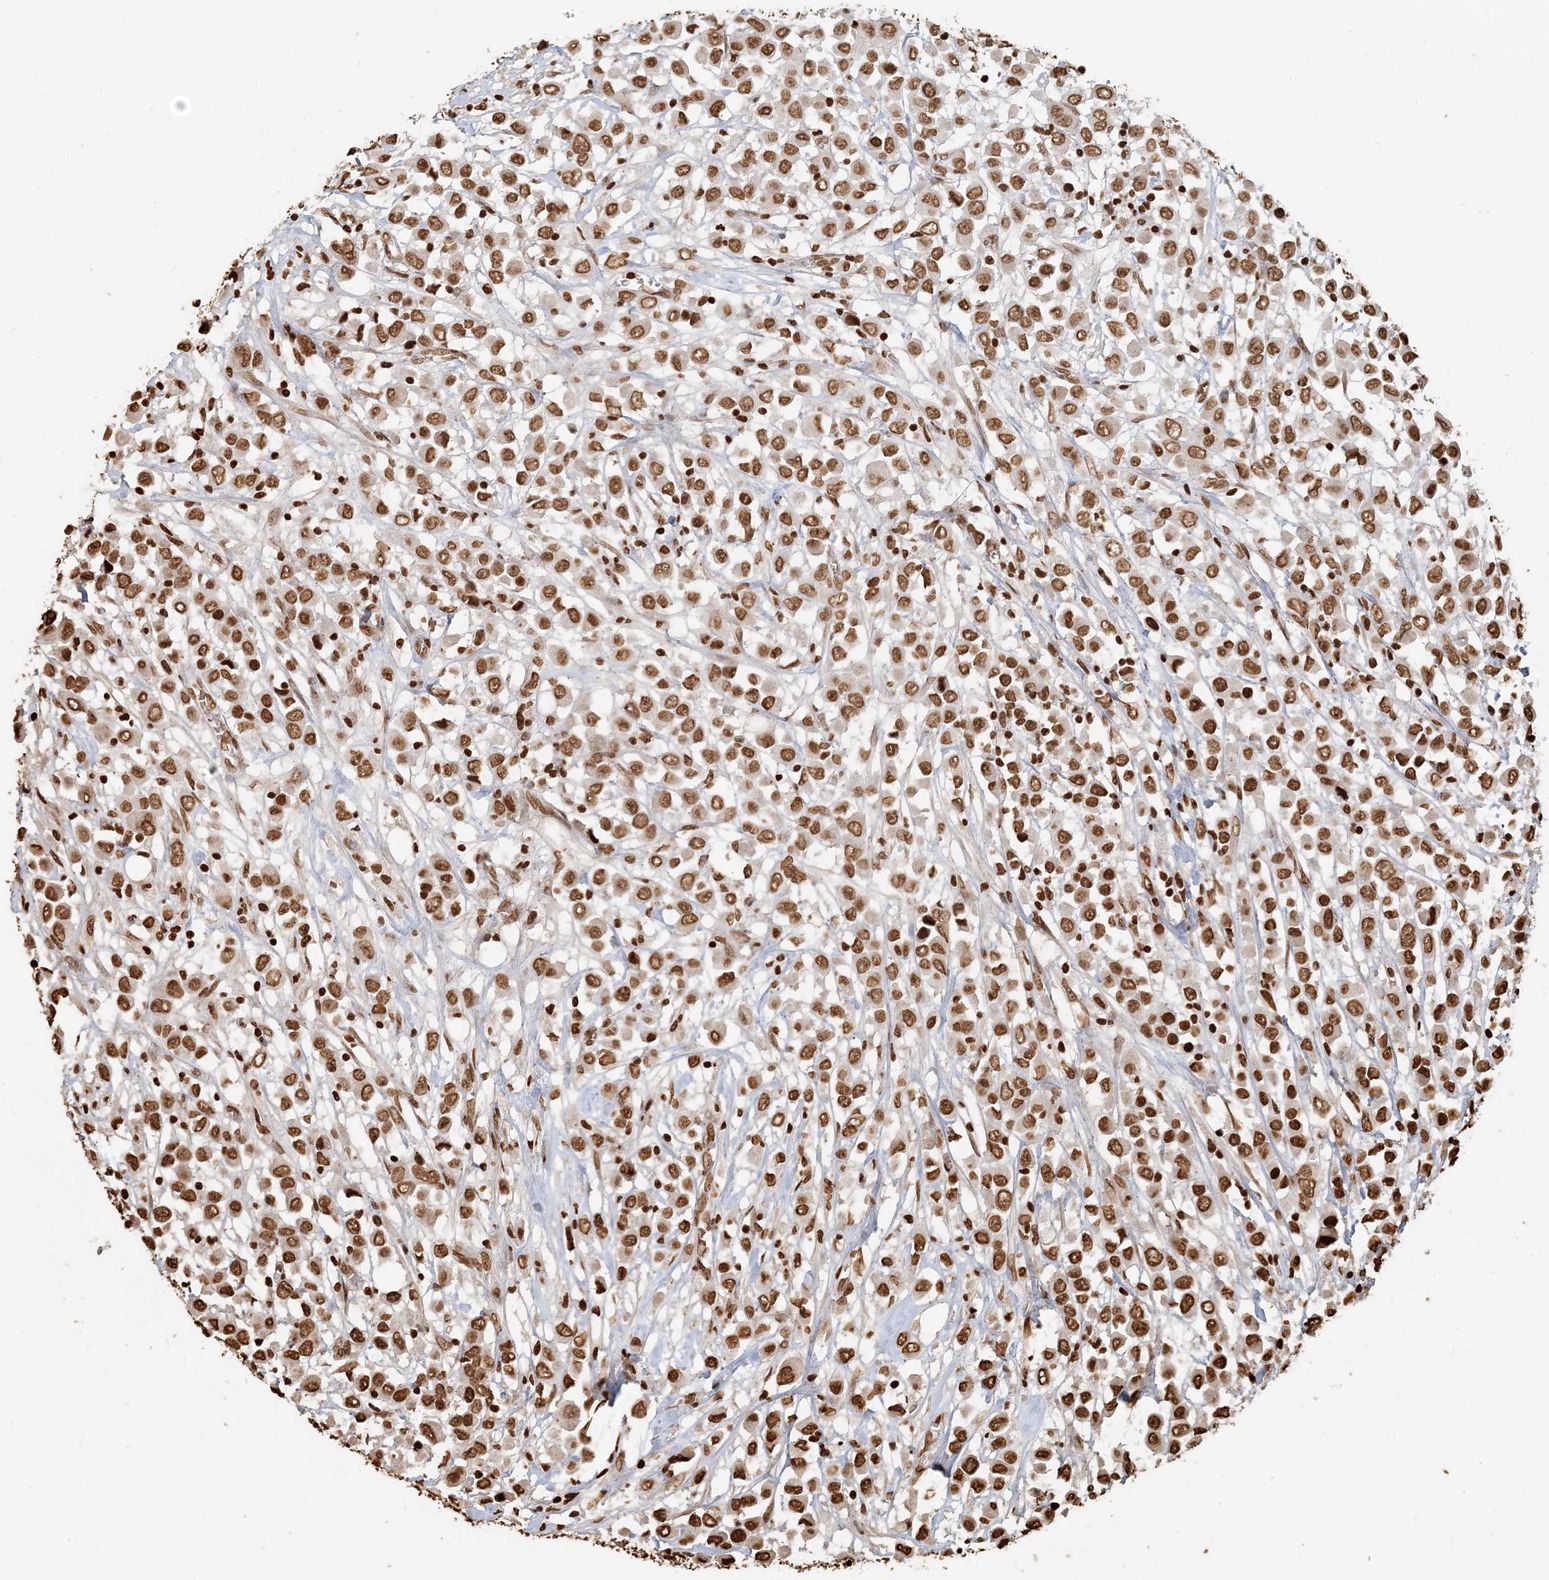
{"staining": {"intensity": "moderate", "quantity": ">75%", "location": "nuclear"}, "tissue": "breast cancer", "cell_type": "Tumor cells", "image_type": "cancer", "snomed": [{"axis": "morphology", "description": "Duct carcinoma"}, {"axis": "topography", "description": "Breast"}], "caption": "Immunohistochemical staining of human intraductal carcinoma (breast) shows medium levels of moderate nuclear protein staining in approximately >75% of tumor cells.", "gene": "H3-3B", "patient": {"sex": "female", "age": 61}}